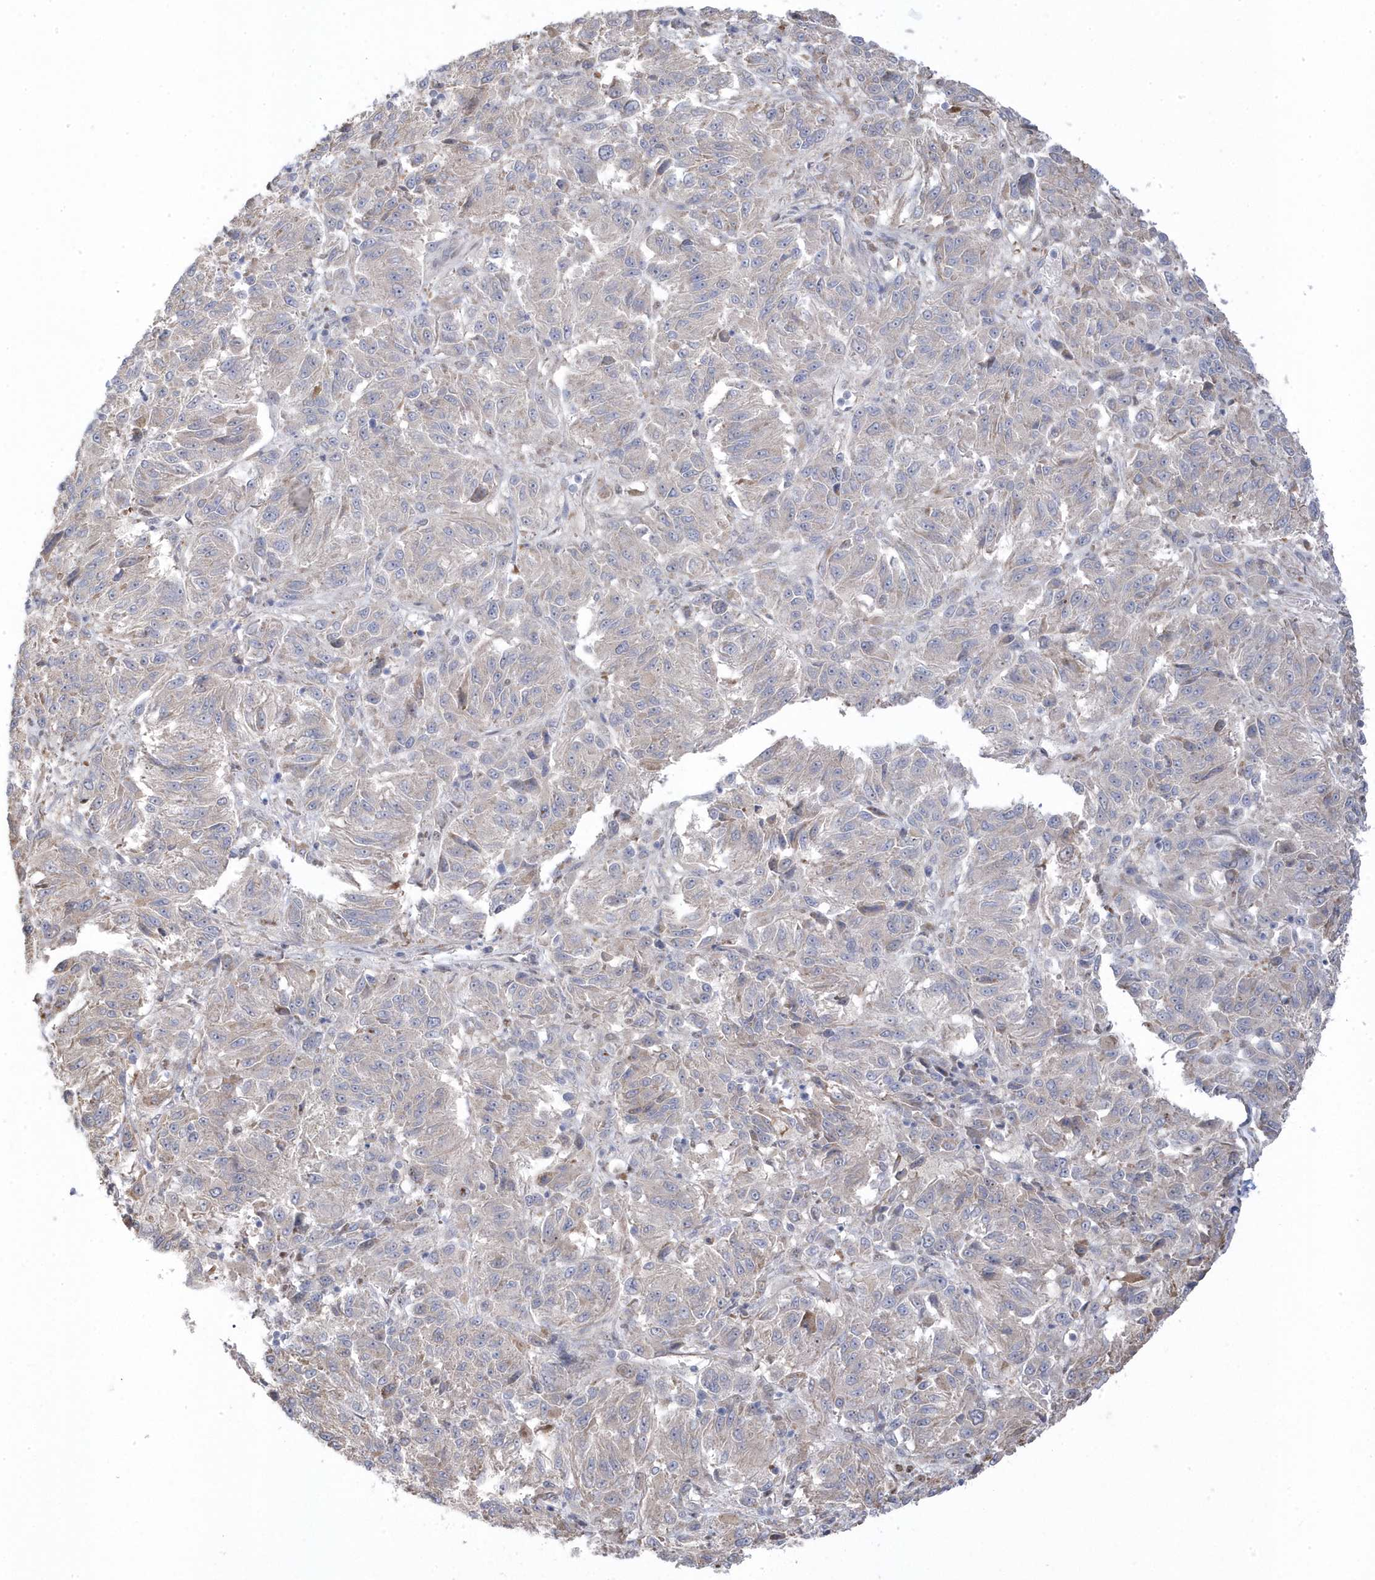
{"staining": {"intensity": "negative", "quantity": "none", "location": "none"}, "tissue": "melanoma", "cell_type": "Tumor cells", "image_type": "cancer", "snomed": [{"axis": "morphology", "description": "Malignant melanoma, Metastatic site"}, {"axis": "topography", "description": "Lung"}], "caption": "Immunohistochemistry of malignant melanoma (metastatic site) displays no staining in tumor cells.", "gene": "GTPBP6", "patient": {"sex": "male", "age": 64}}